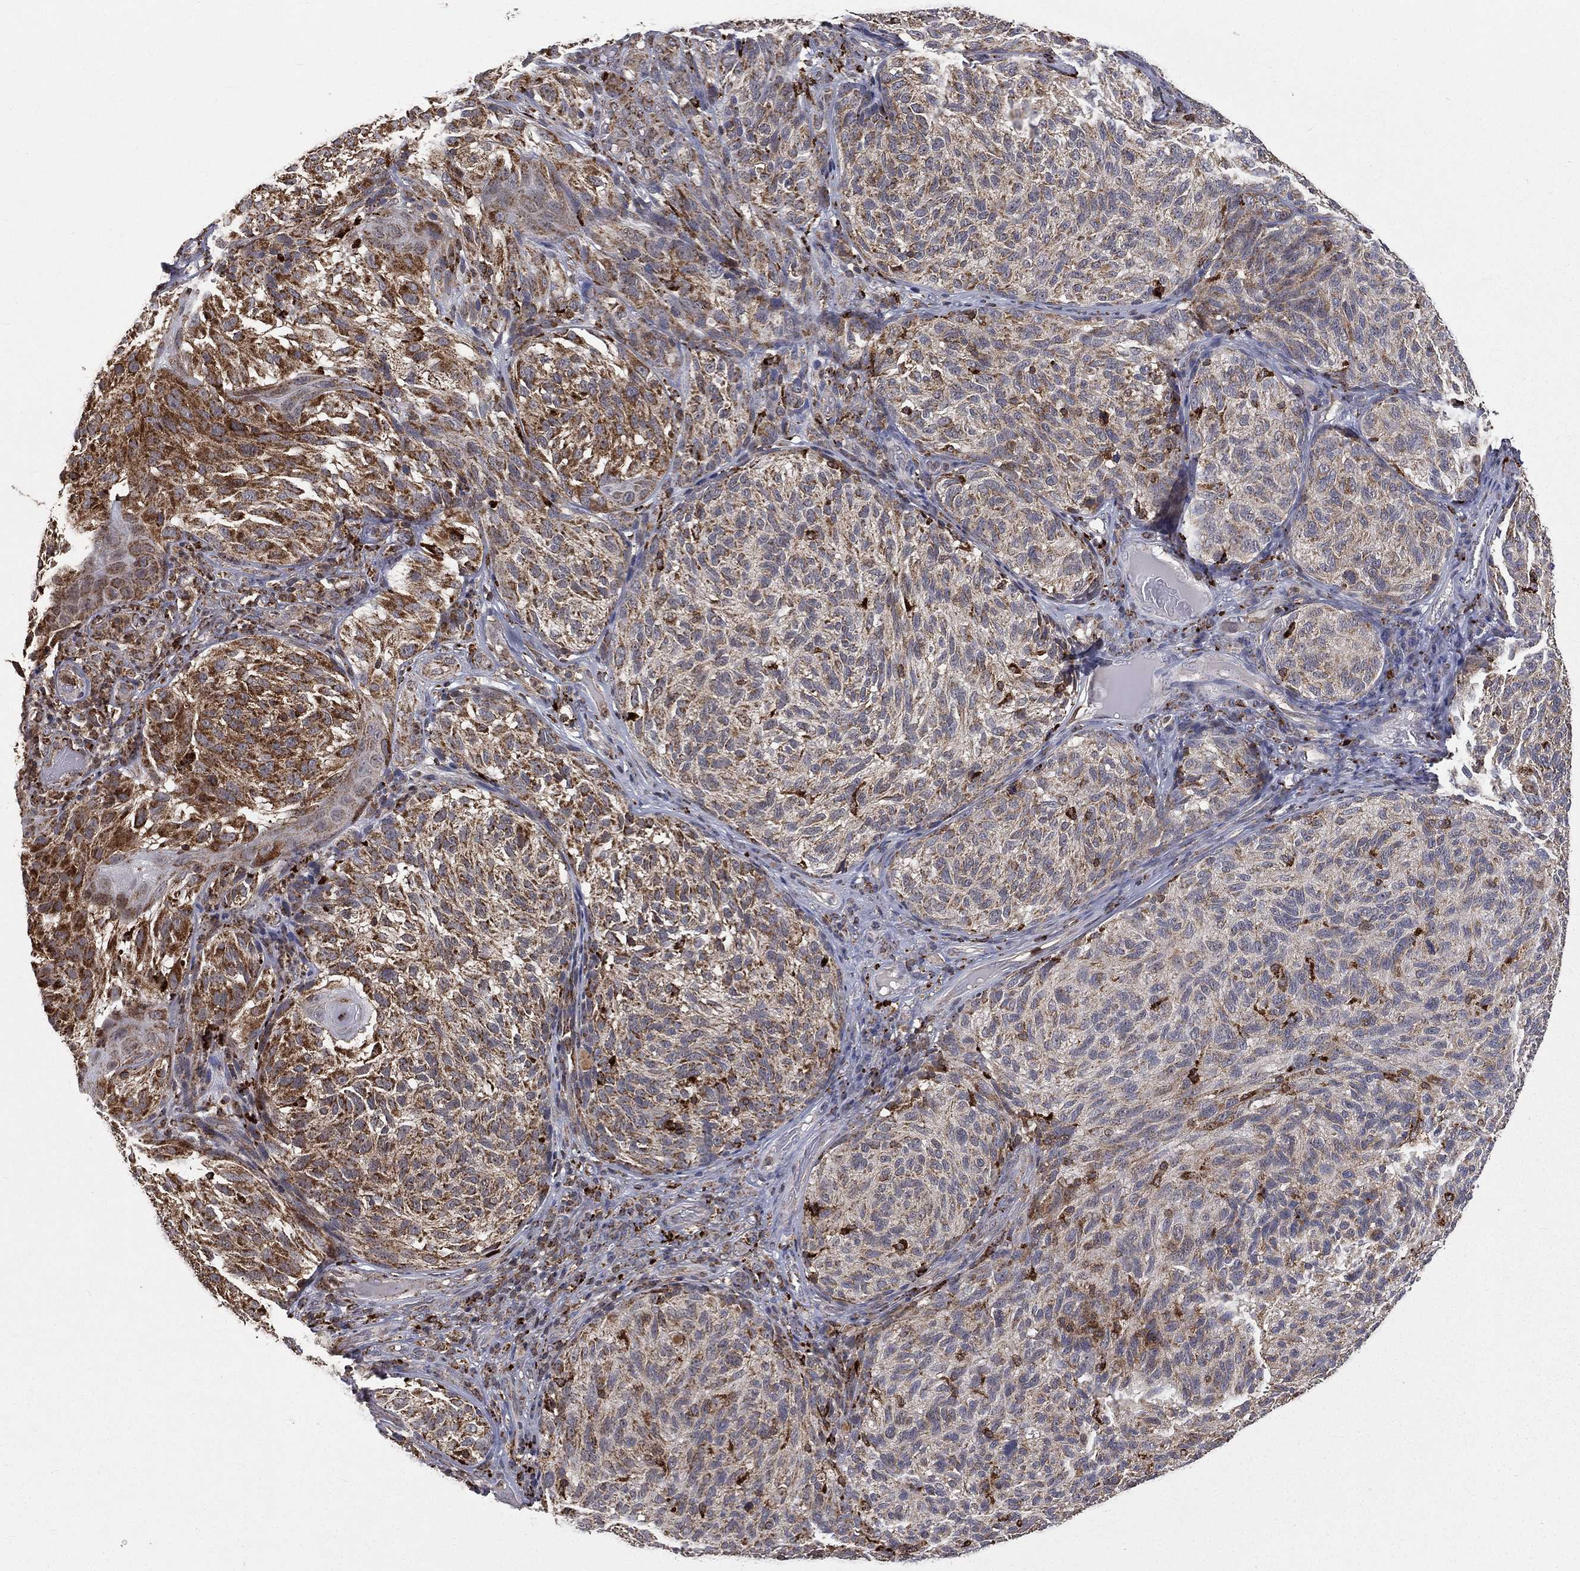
{"staining": {"intensity": "strong", "quantity": "25%-75%", "location": "cytoplasmic/membranous"}, "tissue": "melanoma", "cell_type": "Tumor cells", "image_type": "cancer", "snomed": [{"axis": "morphology", "description": "Malignant melanoma, NOS"}, {"axis": "topography", "description": "Skin"}], "caption": "Immunohistochemistry (IHC) of malignant melanoma exhibits high levels of strong cytoplasmic/membranous positivity in approximately 25%-75% of tumor cells. The staining was performed using DAB (3,3'-diaminobenzidine), with brown indicating positive protein expression. Nuclei are stained blue with hematoxylin.", "gene": "RIN3", "patient": {"sex": "female", "age": 73}}